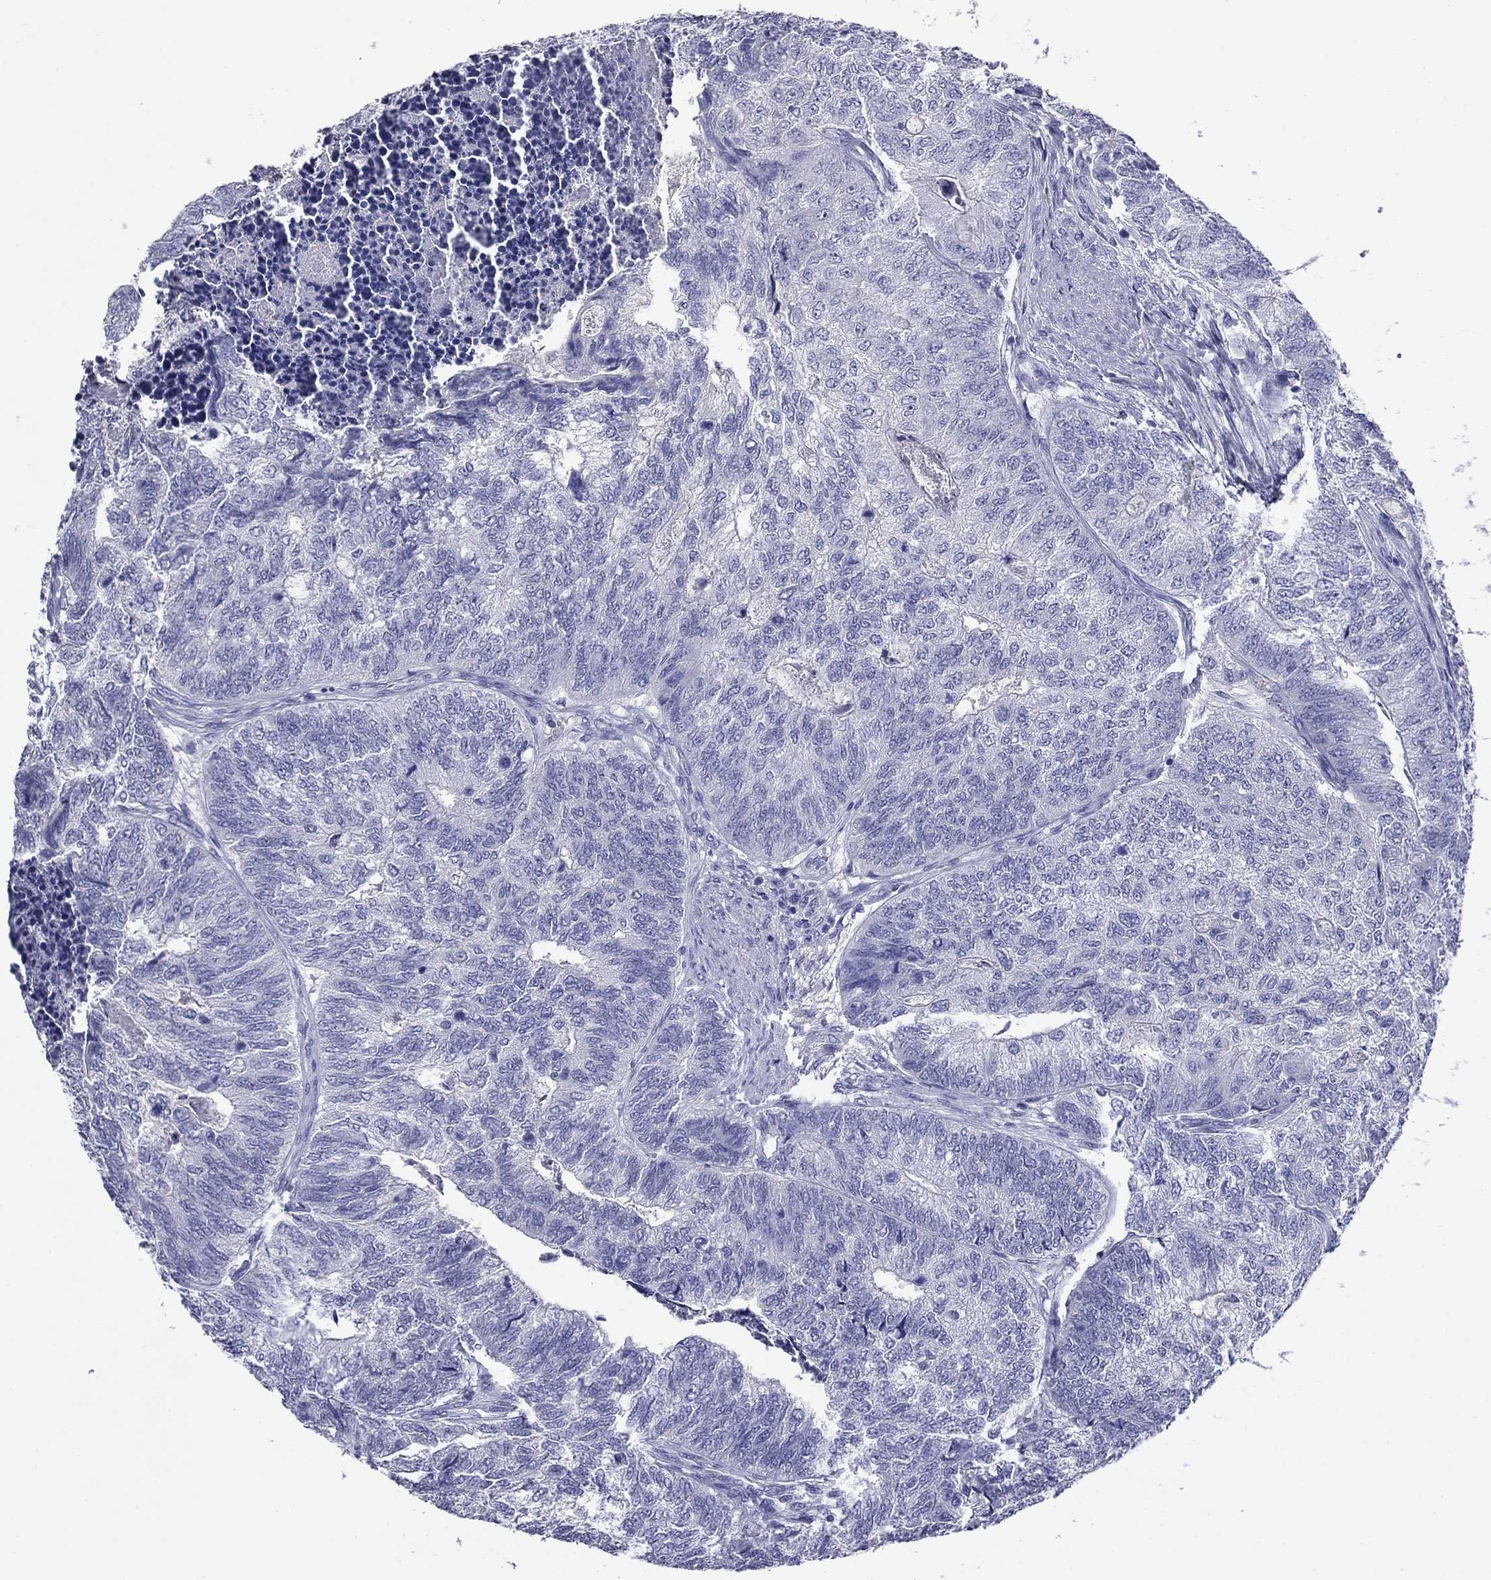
{"staining": {"intensity": "negative", "quantity": "none", "location": "none"}, "tissue": "colorectal cancer", "cell_type": "Tumor cells", "image_type": "cancer", "snomed": [{"axis": "morphology", "description": "Adenocarcinoma, NOS"}, {"axis": "topography", "description": "Colon"}], "caption": "Human colorectal cancer (adenocarcinoma) stained for a protein using IHC reveals no staining in tumor cells.", "gene": "CFAP119", "patient": {"sex": "female", "age": 67}}